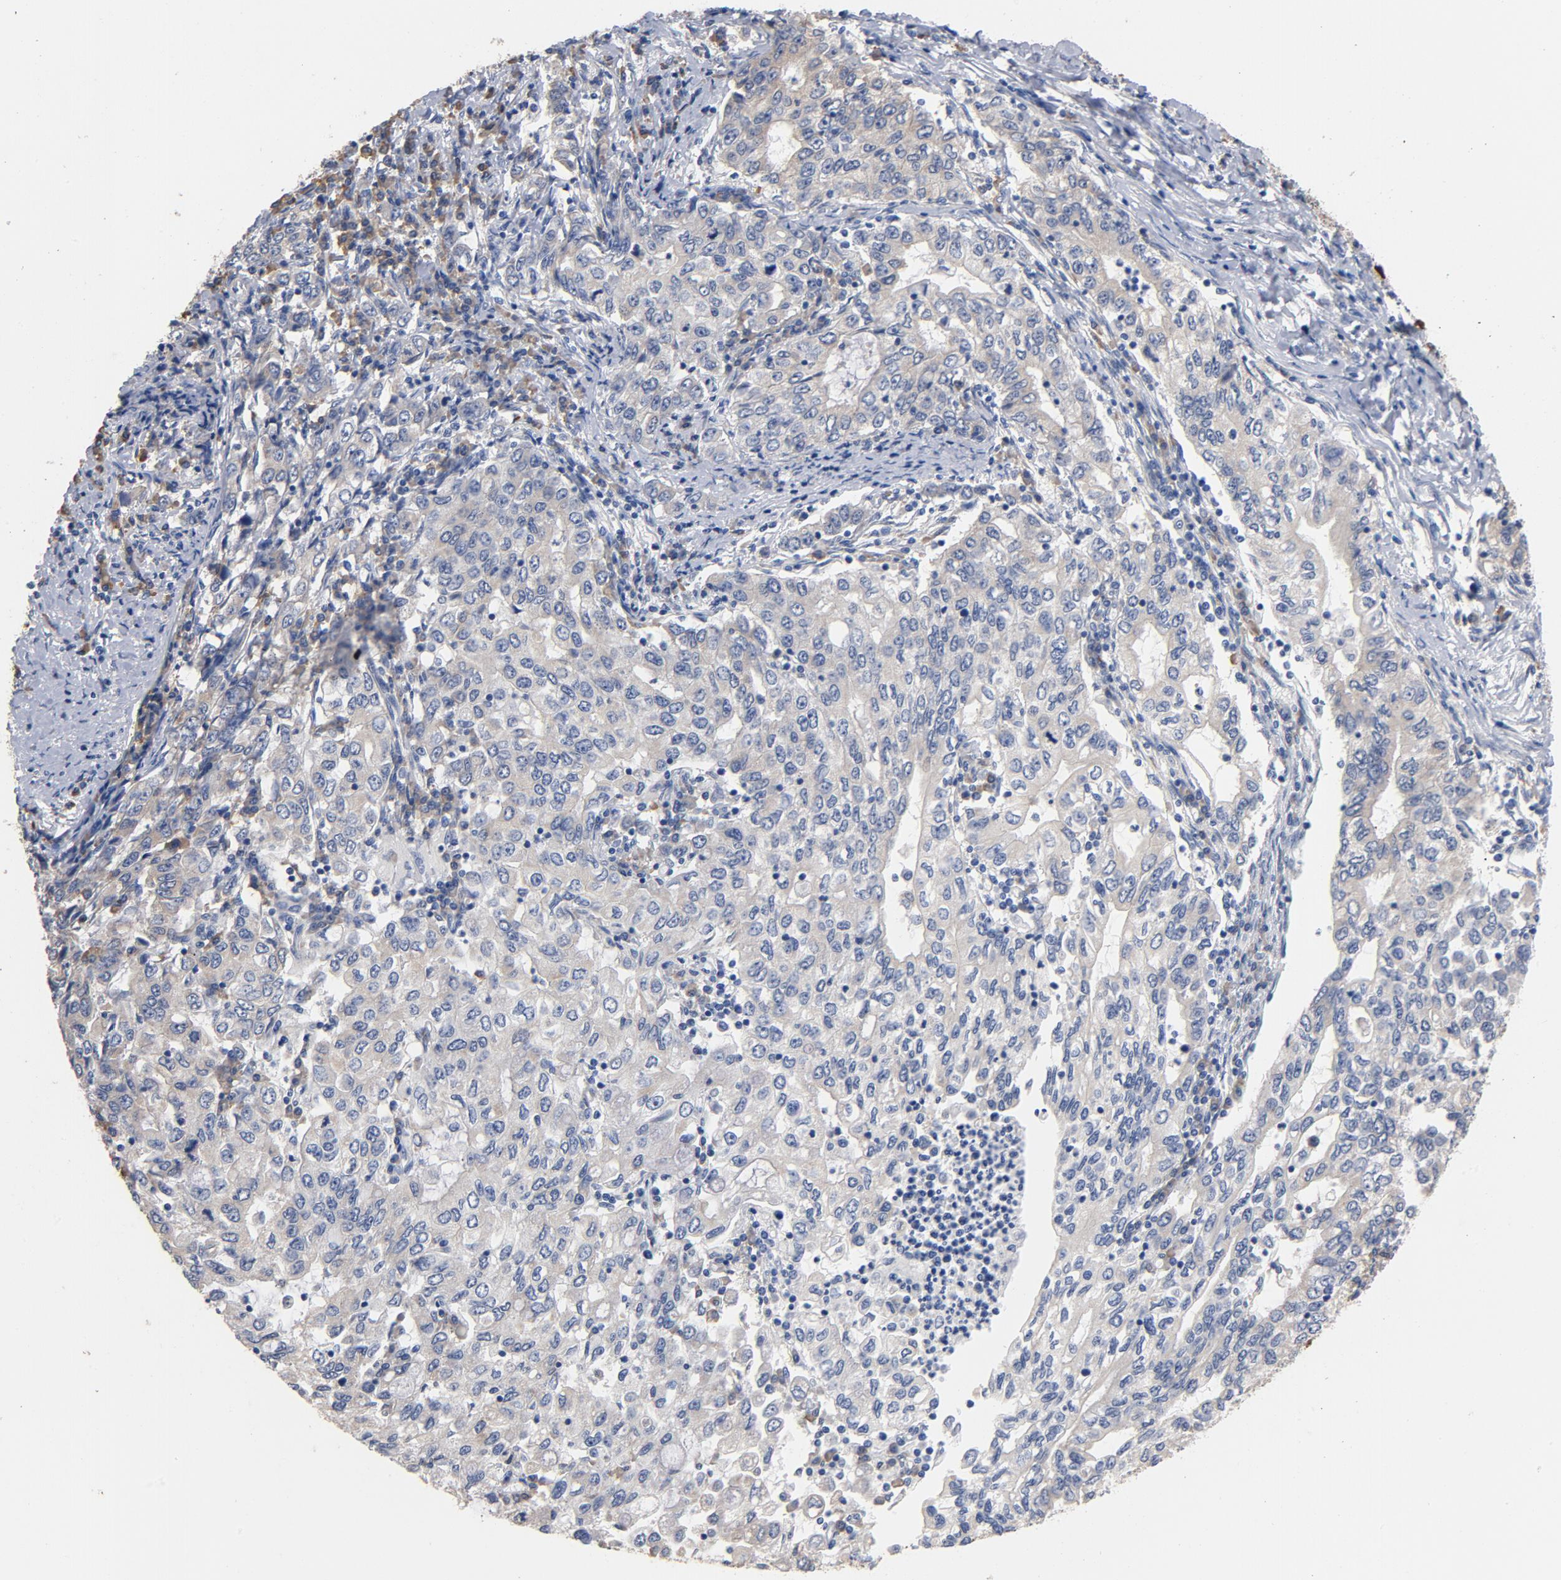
{"staining": {"intensity": "weak", "quantity": "<25%", "location": "cytoplasmic/membranous"}, "tissue": "stomach cancer", "cell_type": "Tumor cells", "image_type": "cancer", "snomed": [{"axis": "morphology", "description": "Adenocarcinoma, NOS"}, {"axis": "topography", "description": "Stomach, lower"}], "caption": "This image is of adenocarcinoma (stomach) stained with immunohistochemistry to label a protein in brown with the nuclei are counter-stained blue. There is no expression in tumor cells. (DAB immunohistochemistry (IHC) visualized using brightfield microscopy, high magnification).", "gene": "TLR4", "patient": {"sex": "female", "age": 72}}